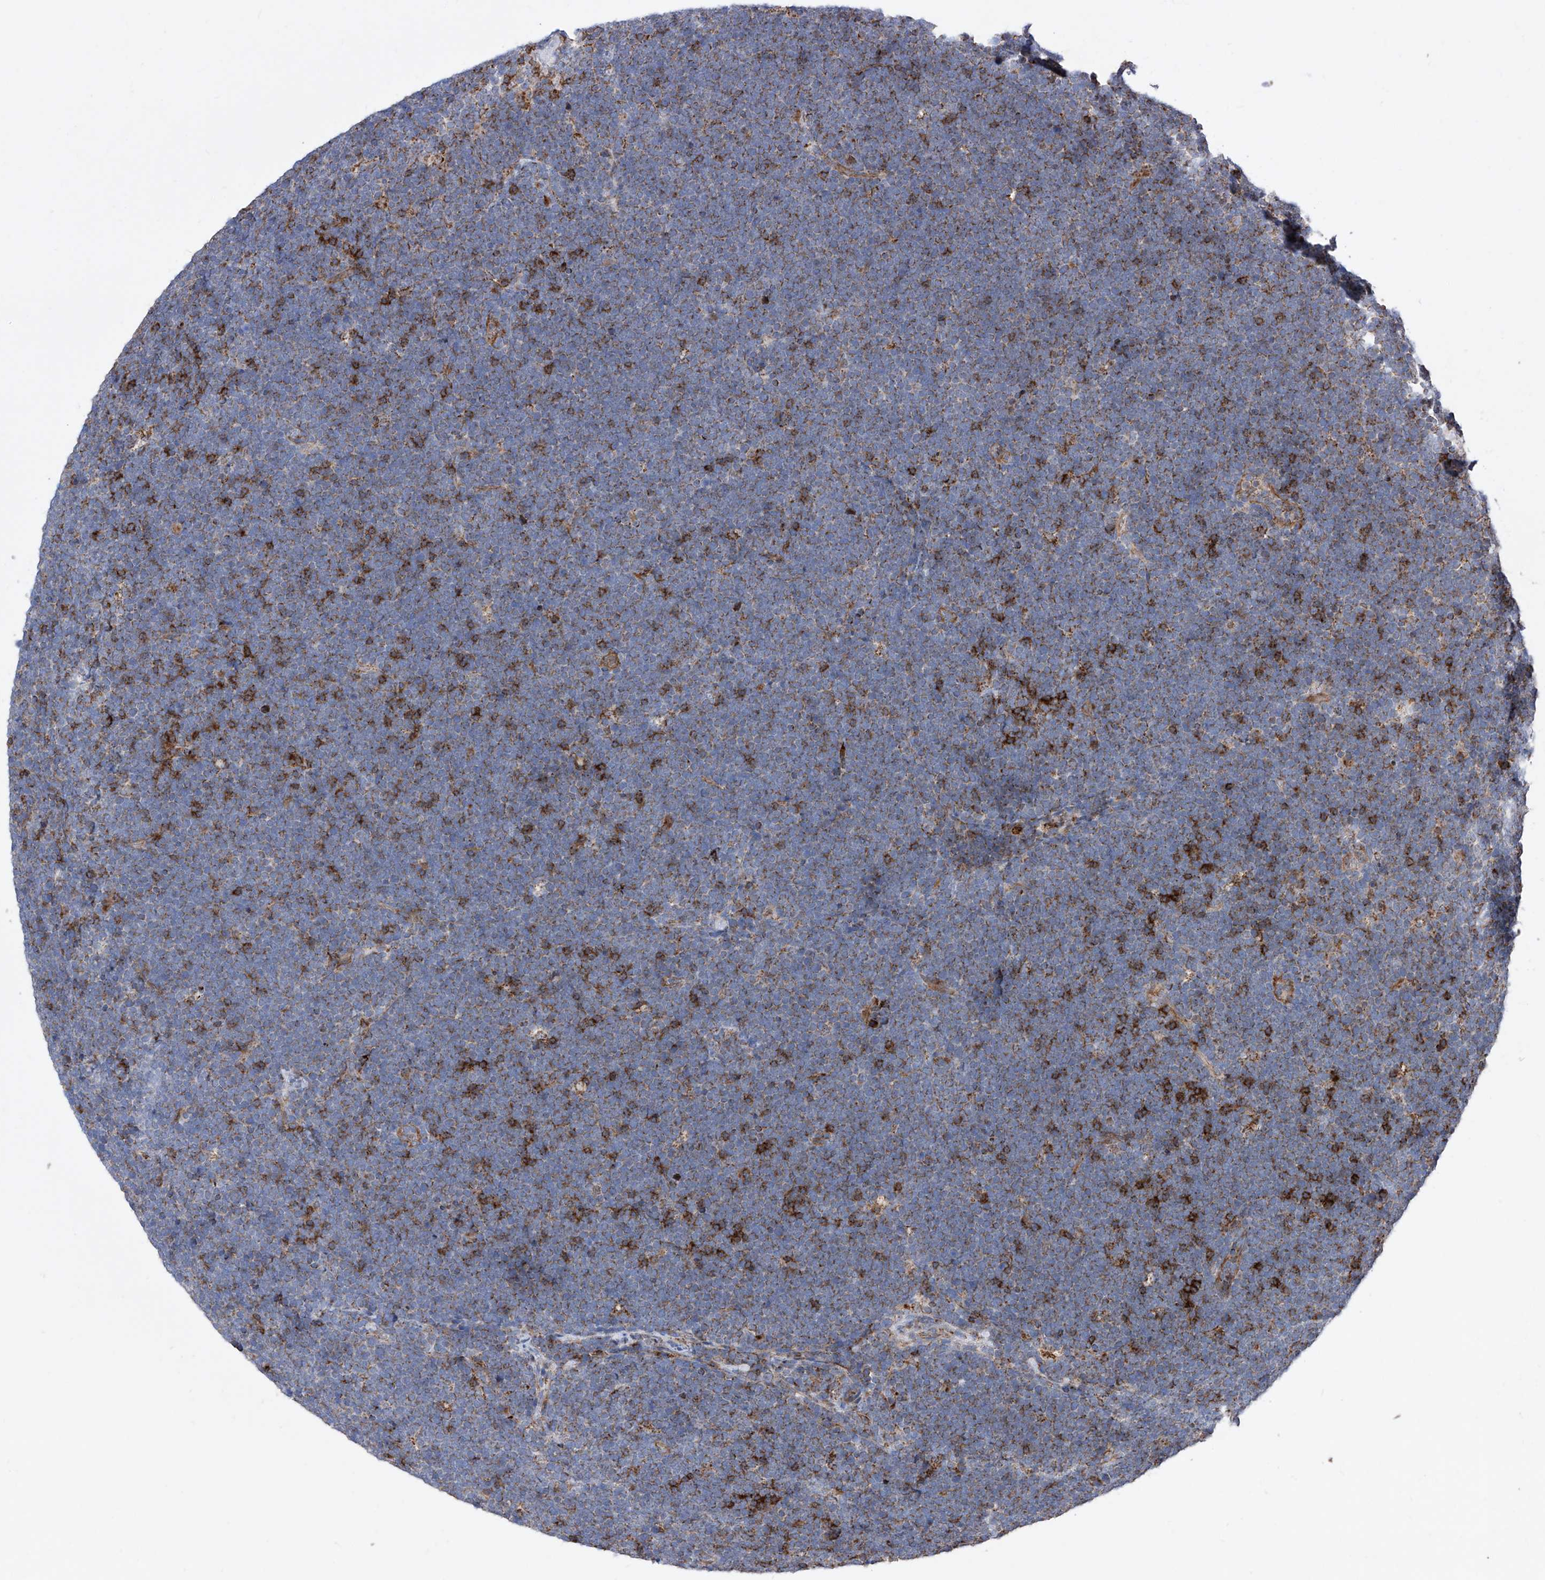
{"staining": {"intensity": "weak", "quantity": ">75%", "location": "cytoplasmic/membranous"}, "tissue": "lymphoma", "cell_type": "Tumor cells", "image_type": "cancer", "snomed": [{"axis": "morphology", "description": "Malignant lymphoma, non-Hodgkin's type, High grade"}, {"axis": "topography", "description": "Lymph node"}], "caption": "Lymphoma was stained to show a protein in brown. There is low levels of weak cytoplasmic/membranous expression in approximately >75% of tumor cells. Ihc stains the protein in brown and the nuclei are stained blue.", "gene": "SEMA6A", "patient": {"sex": "male", "age": 13}}